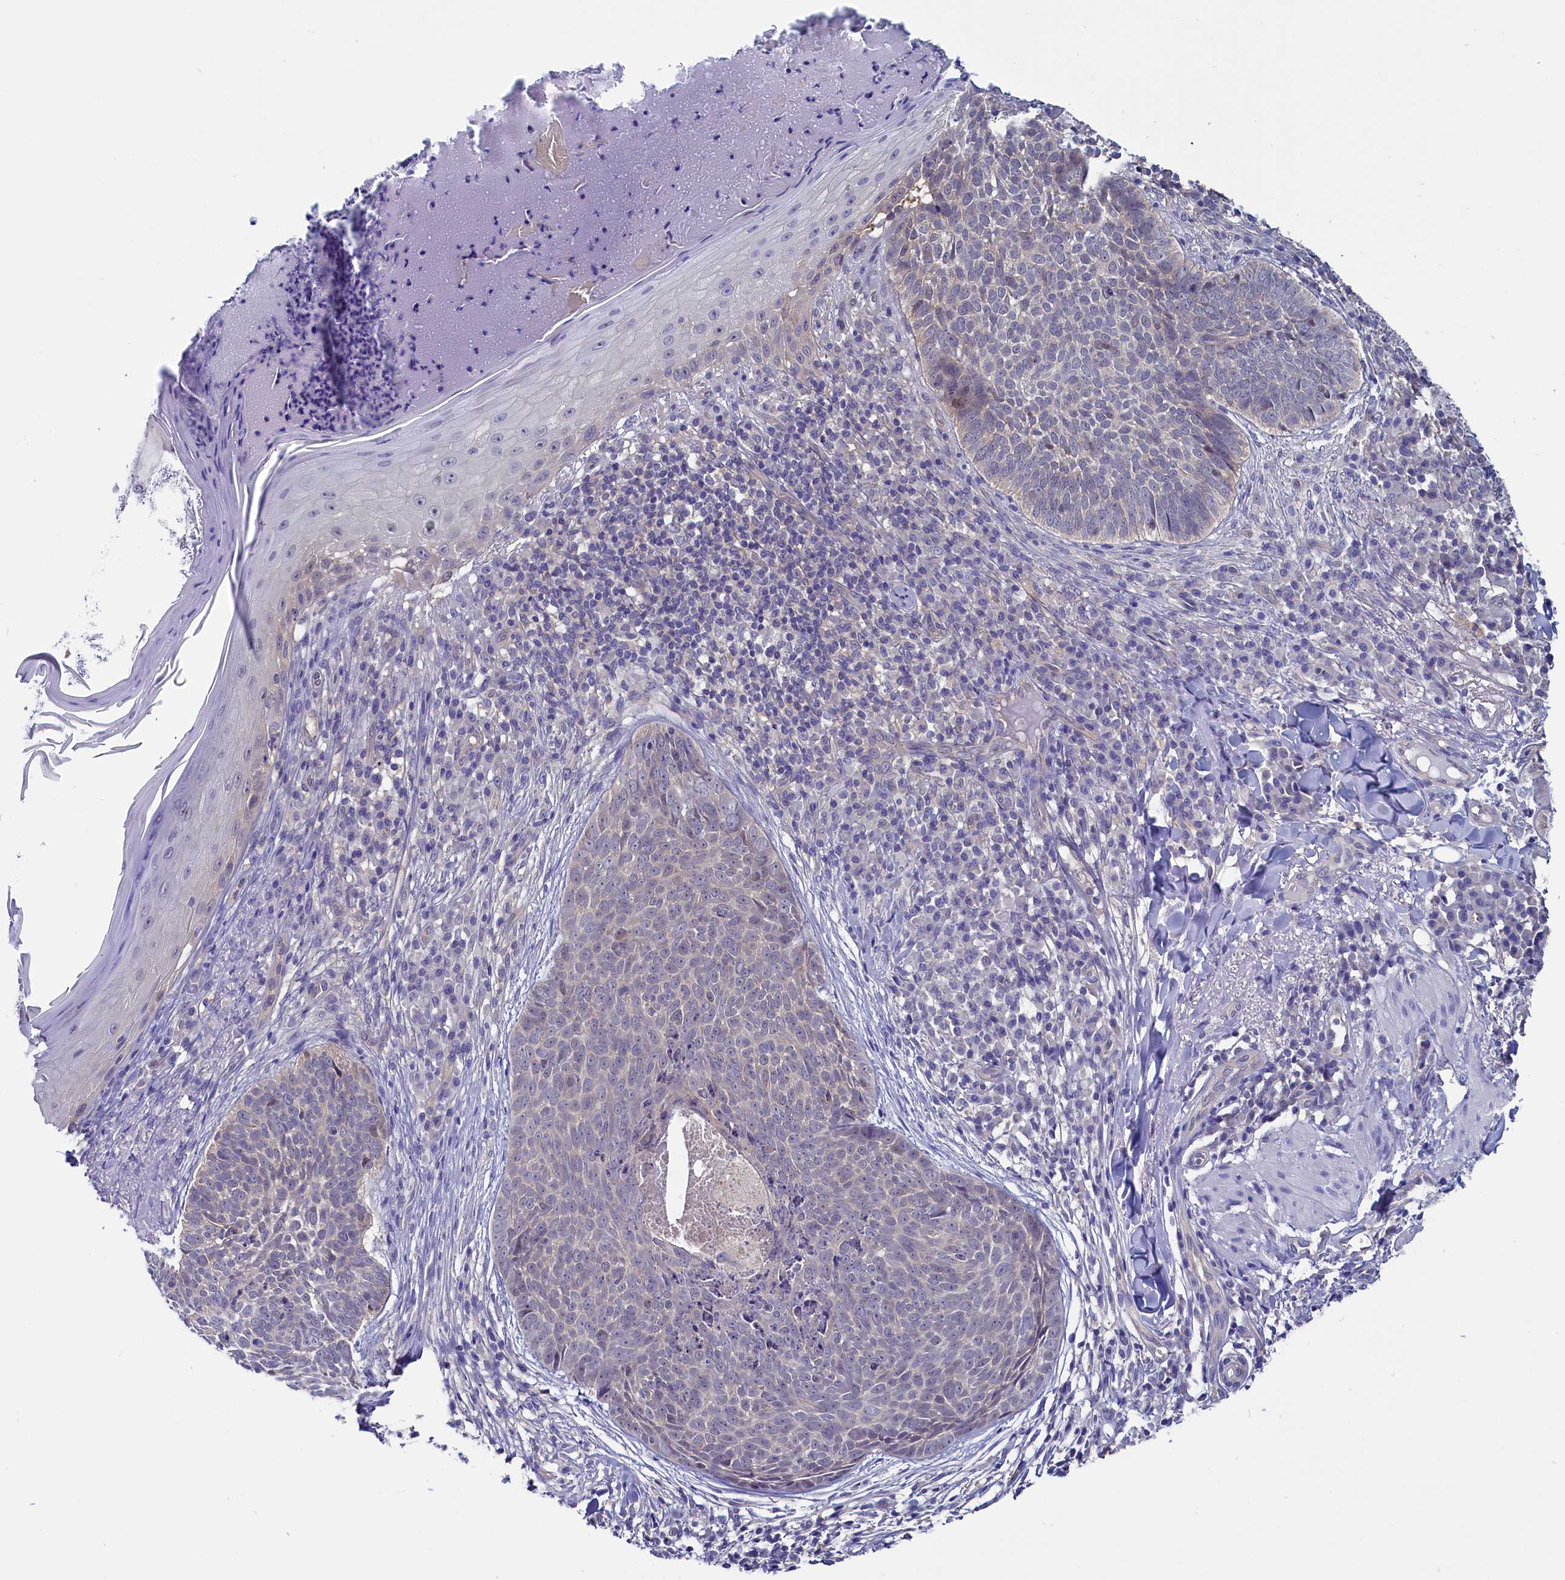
{"staining": {"intensity": "negative", "quantity": "none", "location": "none"}, "tissue": "skin cancer", "cell_type": "Tumor cells", "image_type": "cancer", "snomed": [{"axis": "morphology", "description": "Basal cell carcinoma"}, {"axis": "topography", "description": "Skin"}], "caption": "An immunohistochemistry (IHC) photomicrograph of skin basal cell carcinoma is shown. There is no staining in tumor cells of skin basal cell carcinoma.", "gene": "CIAPIN1", "patient": {"sex": "female", "age": 61}}